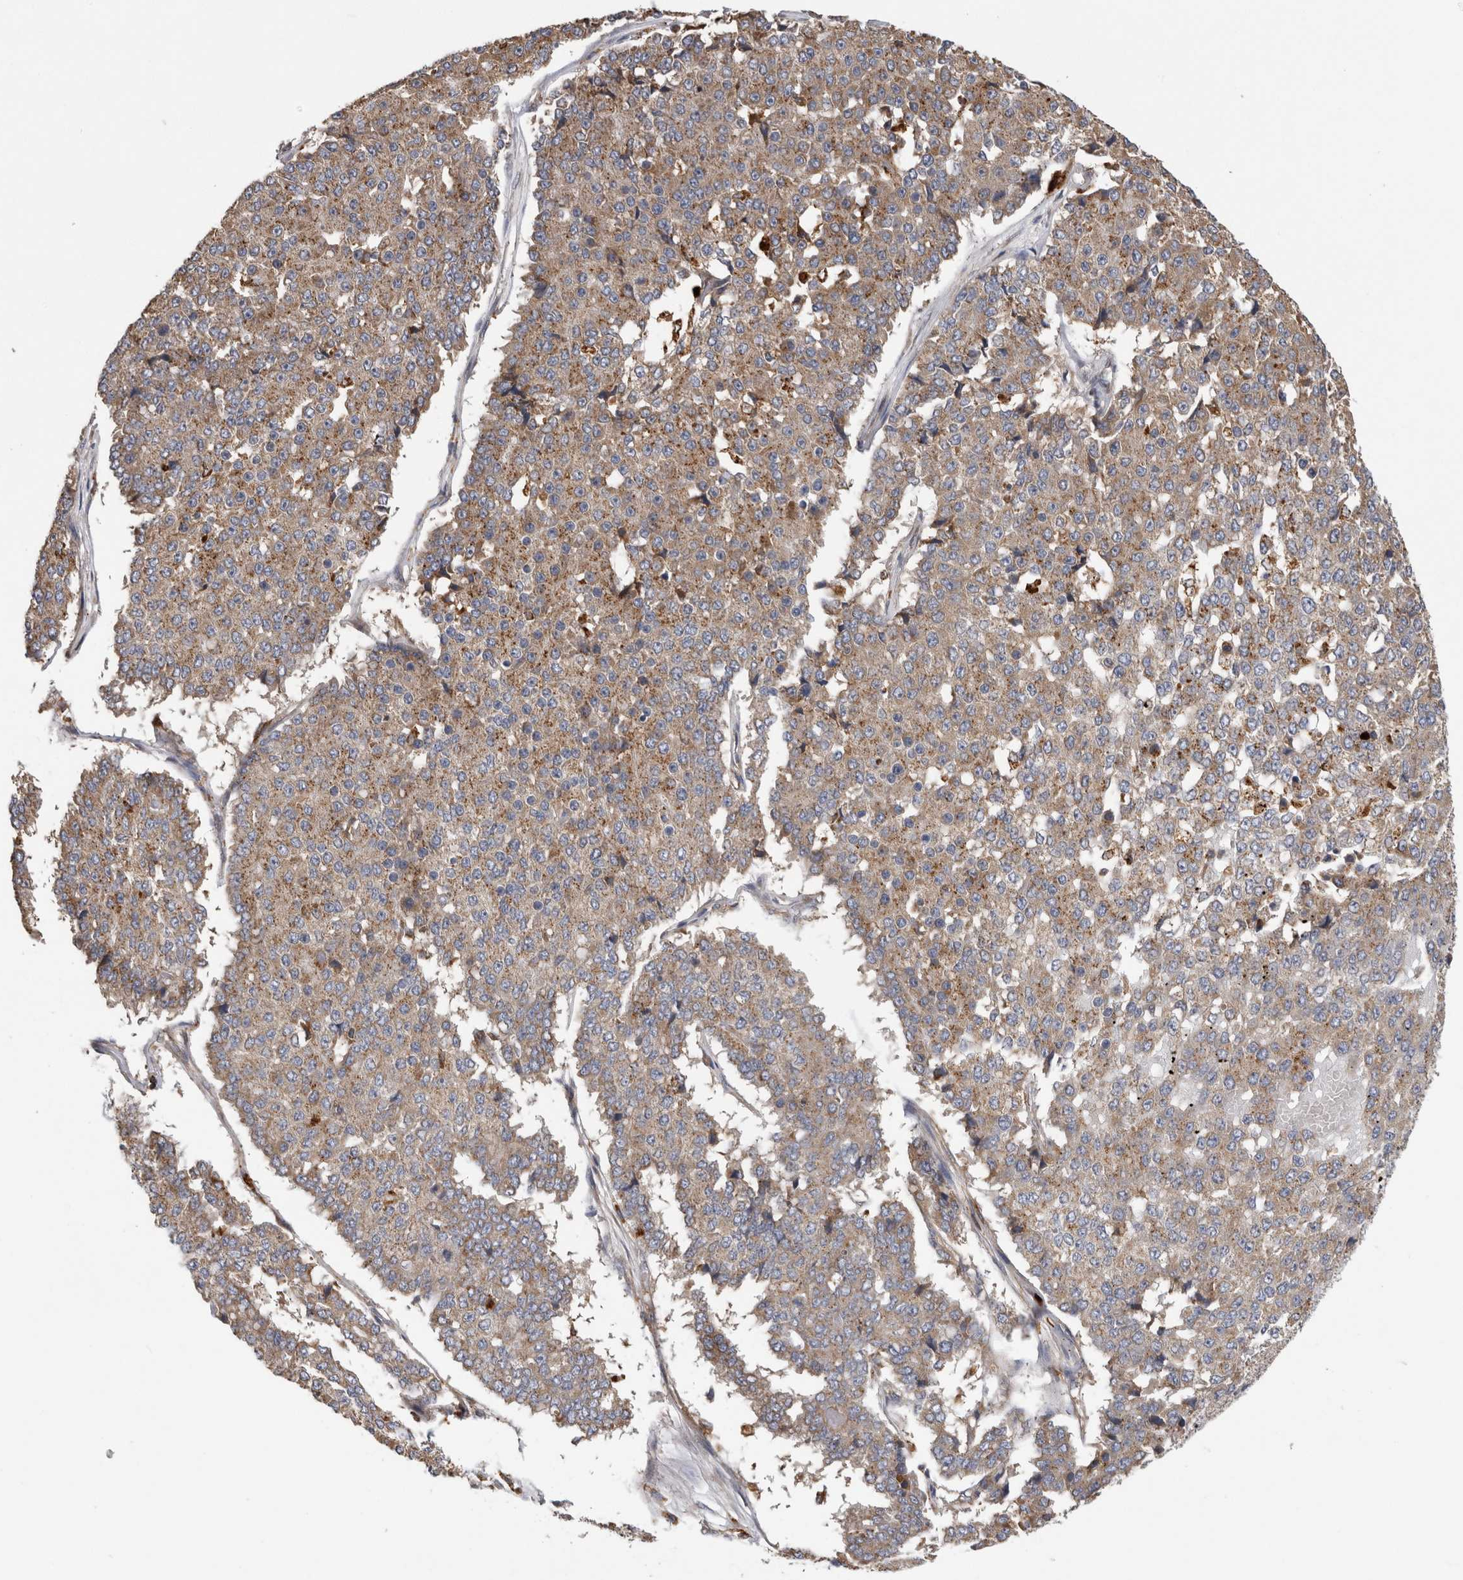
{"staining": {"intensity": "moderate", "quantity": ">75%", "location": "cytoplasmic/membranous"}, "tissue": "pancreatic cancer", "cell_type": "Tumor cells", "image_type": "cancer", "snomed": [{"axis": "morphology", "description": "Adenocarcinoma, NOS"}, {"axis": "topography", "description": "Pancreas"}], "caption": "Tumor cells exhibit moderate cytoplasmic/membranous expression in approximately >75% of cells in pancreatic cancer (adenocarcinoma).", "gene": "GRIK2", "patient": {"sex": "male", "age": 50}}